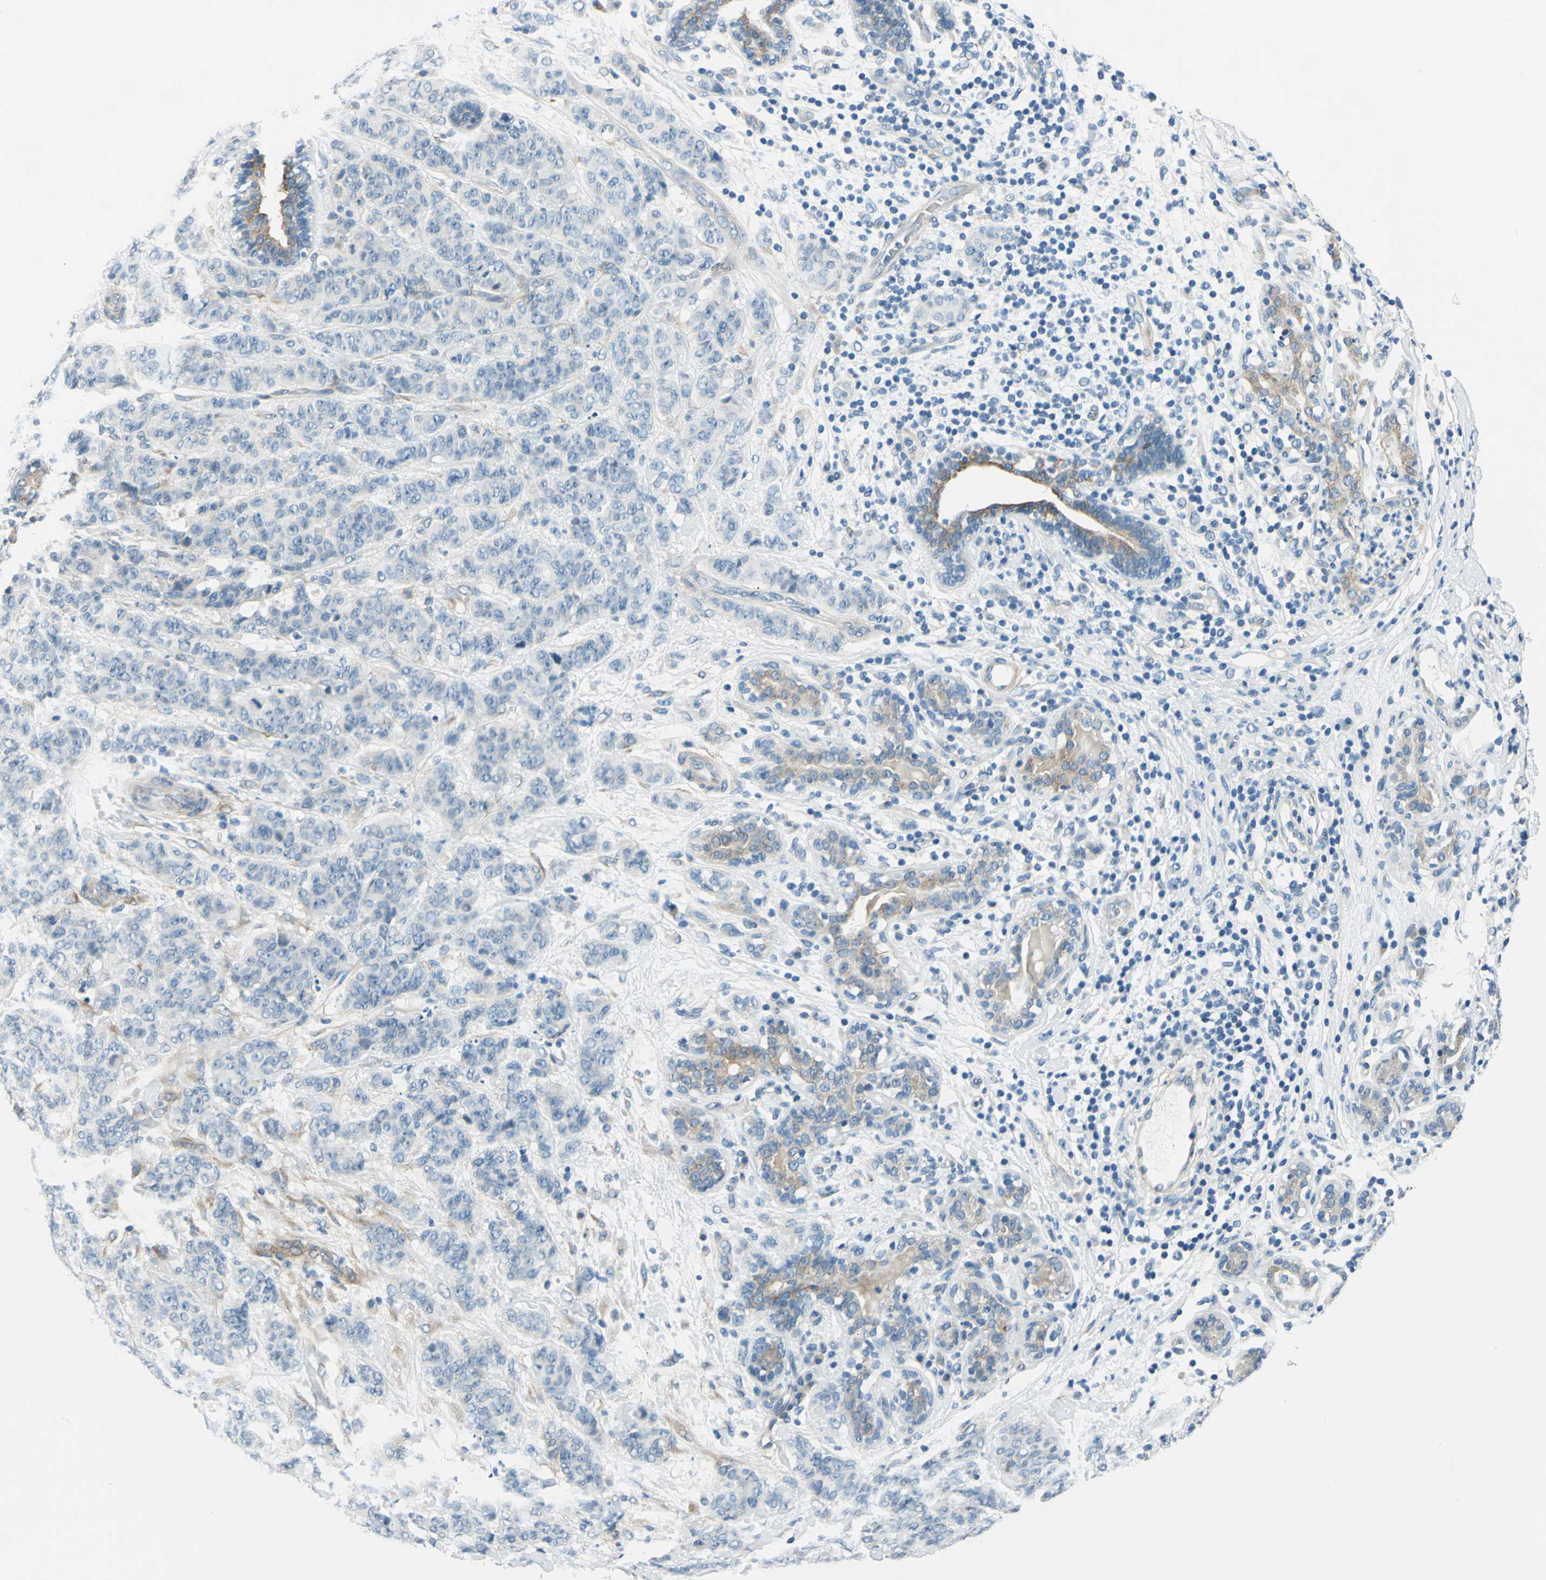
{"staining": {"intensity": "negative", "quantity": "none", "location": "none"}, "tissue": "breast cancer", "cell_type": "Tumor cells", "image_type": "cancer", "snomed": [{"axis": "morphology", "description": "Duct carcinoma"}, {"axis": "topography", "description": "Breast"}], "caption": "Histopathology image shows no significant protein positivity in tumor cells of breast intraductal carcinoma.", "gene": "CDC42EP1", "patient": {"sex": "female", "age": 40}}